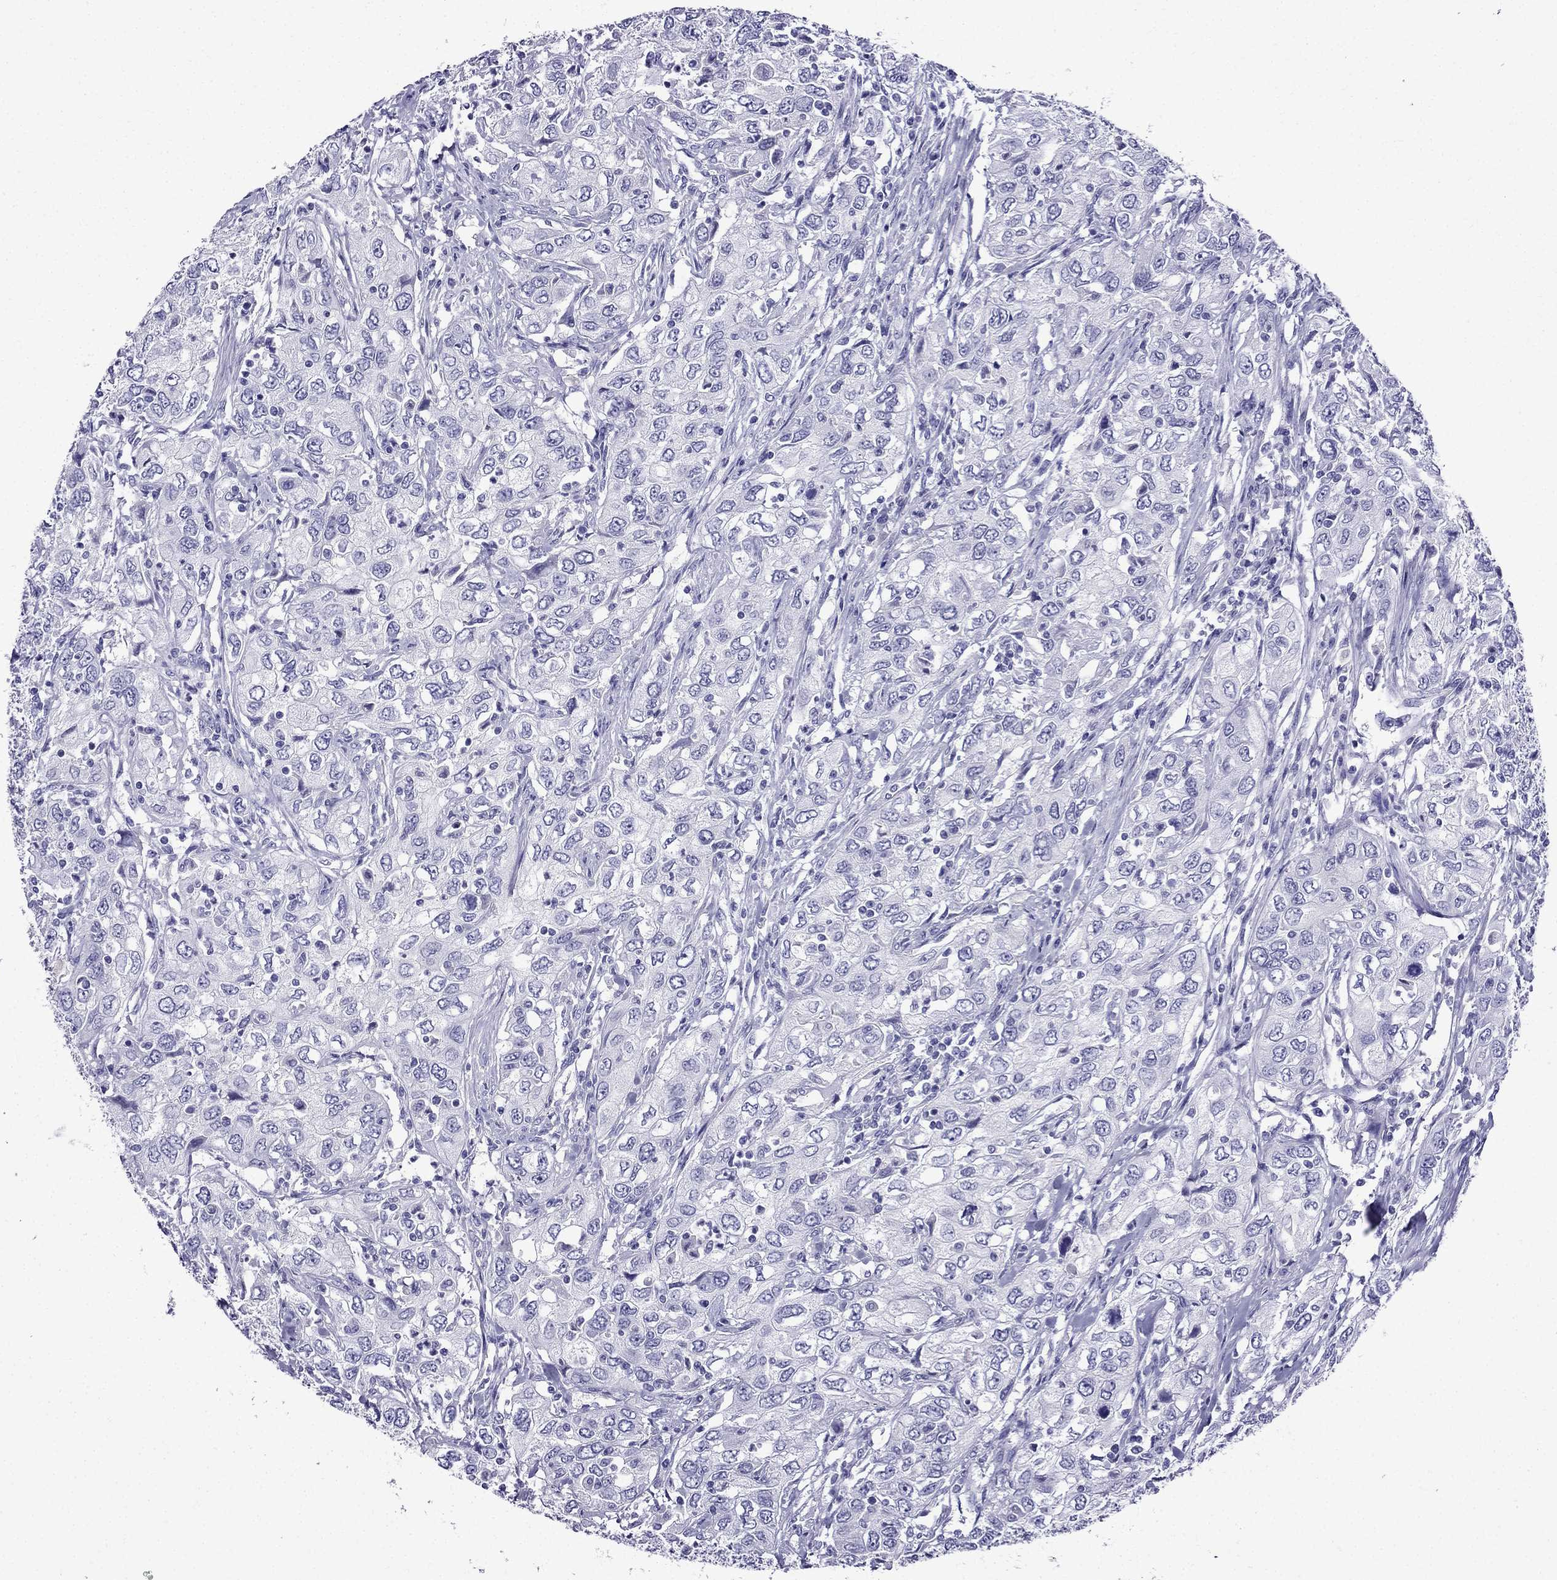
{"staining": {"intensity": "negative", "quantity": "none", "location": "none"}, "tissue": "urothelial cancer", "cell_type": "Tumor cells", "image_type": "cancer", "snomed": [{"axis": "morphology", "description": "Urothelial carcinoma, High grade"}, {"axis": "topography", "description": "Urinary bladder"}], "caption": "Immunohistochemical staining of high-grade urothelial carcinoma demonstrates no significant expression in tumor cells.", "gene": "ERC2", "patient": {"sex": "male", "age": 76}}